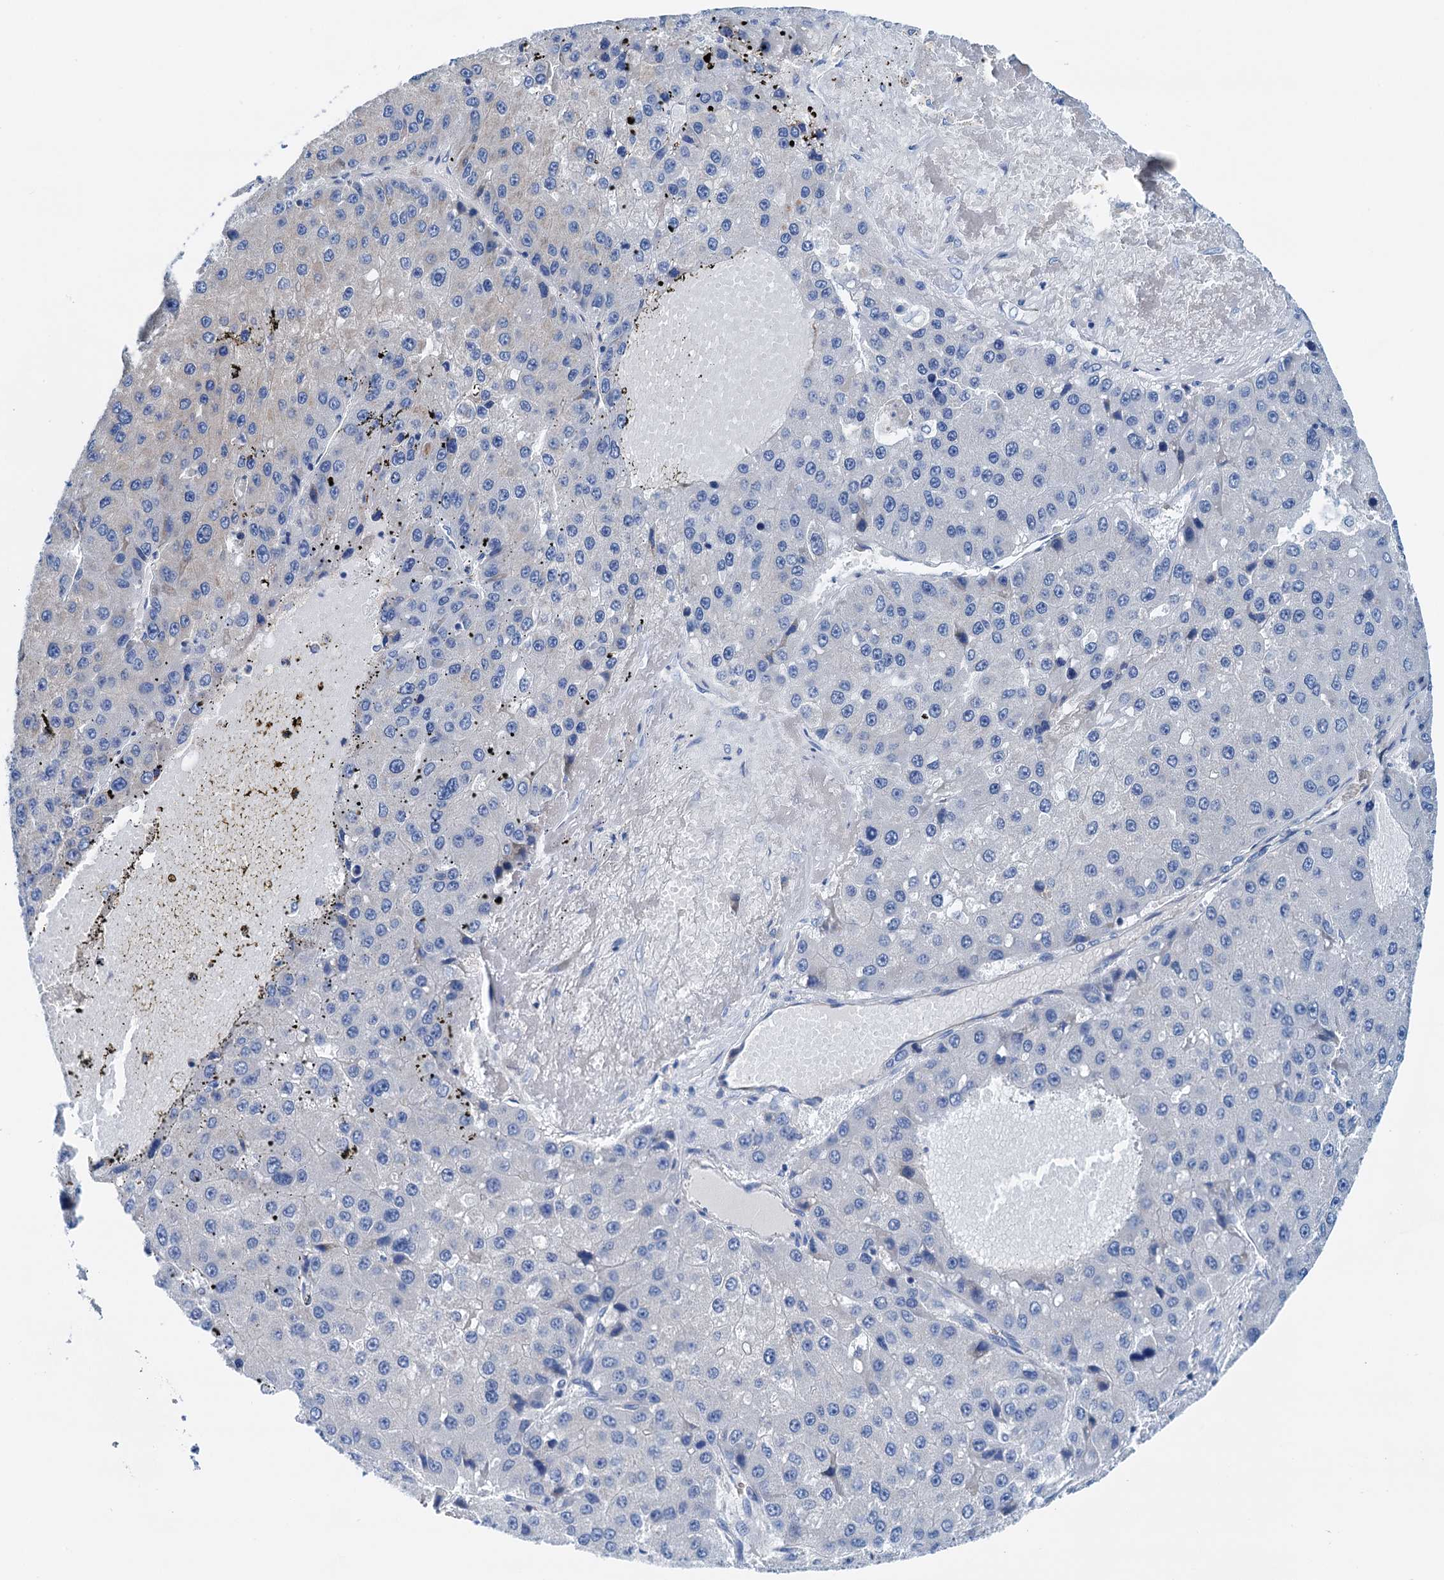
{"staining": {"intensity": "negative", "quantity": "none", "location": "none"}, "tissue": "liver cancer", "cell_type": "Tumor cells", "image_type": "cancer", "snomed": [{"axis": "morphology", "description": "Carcinoma, Hepatocellular, NOS"}, {"axis": "topography", "description": "Liver"}], "caption": "Immunohistochemistry (IHC) micrograph of neoplastic tissue: human liver cancer (hepatocellular carcinoma) stained with DAB (3,3'-diaminobenzidine) displays no significant protein expression in tumor cells. (DAB immunohistochemistry (IHC), high magnification).", "gene": "KNDC1", "patient": {"sex": "female", "age": 73}}